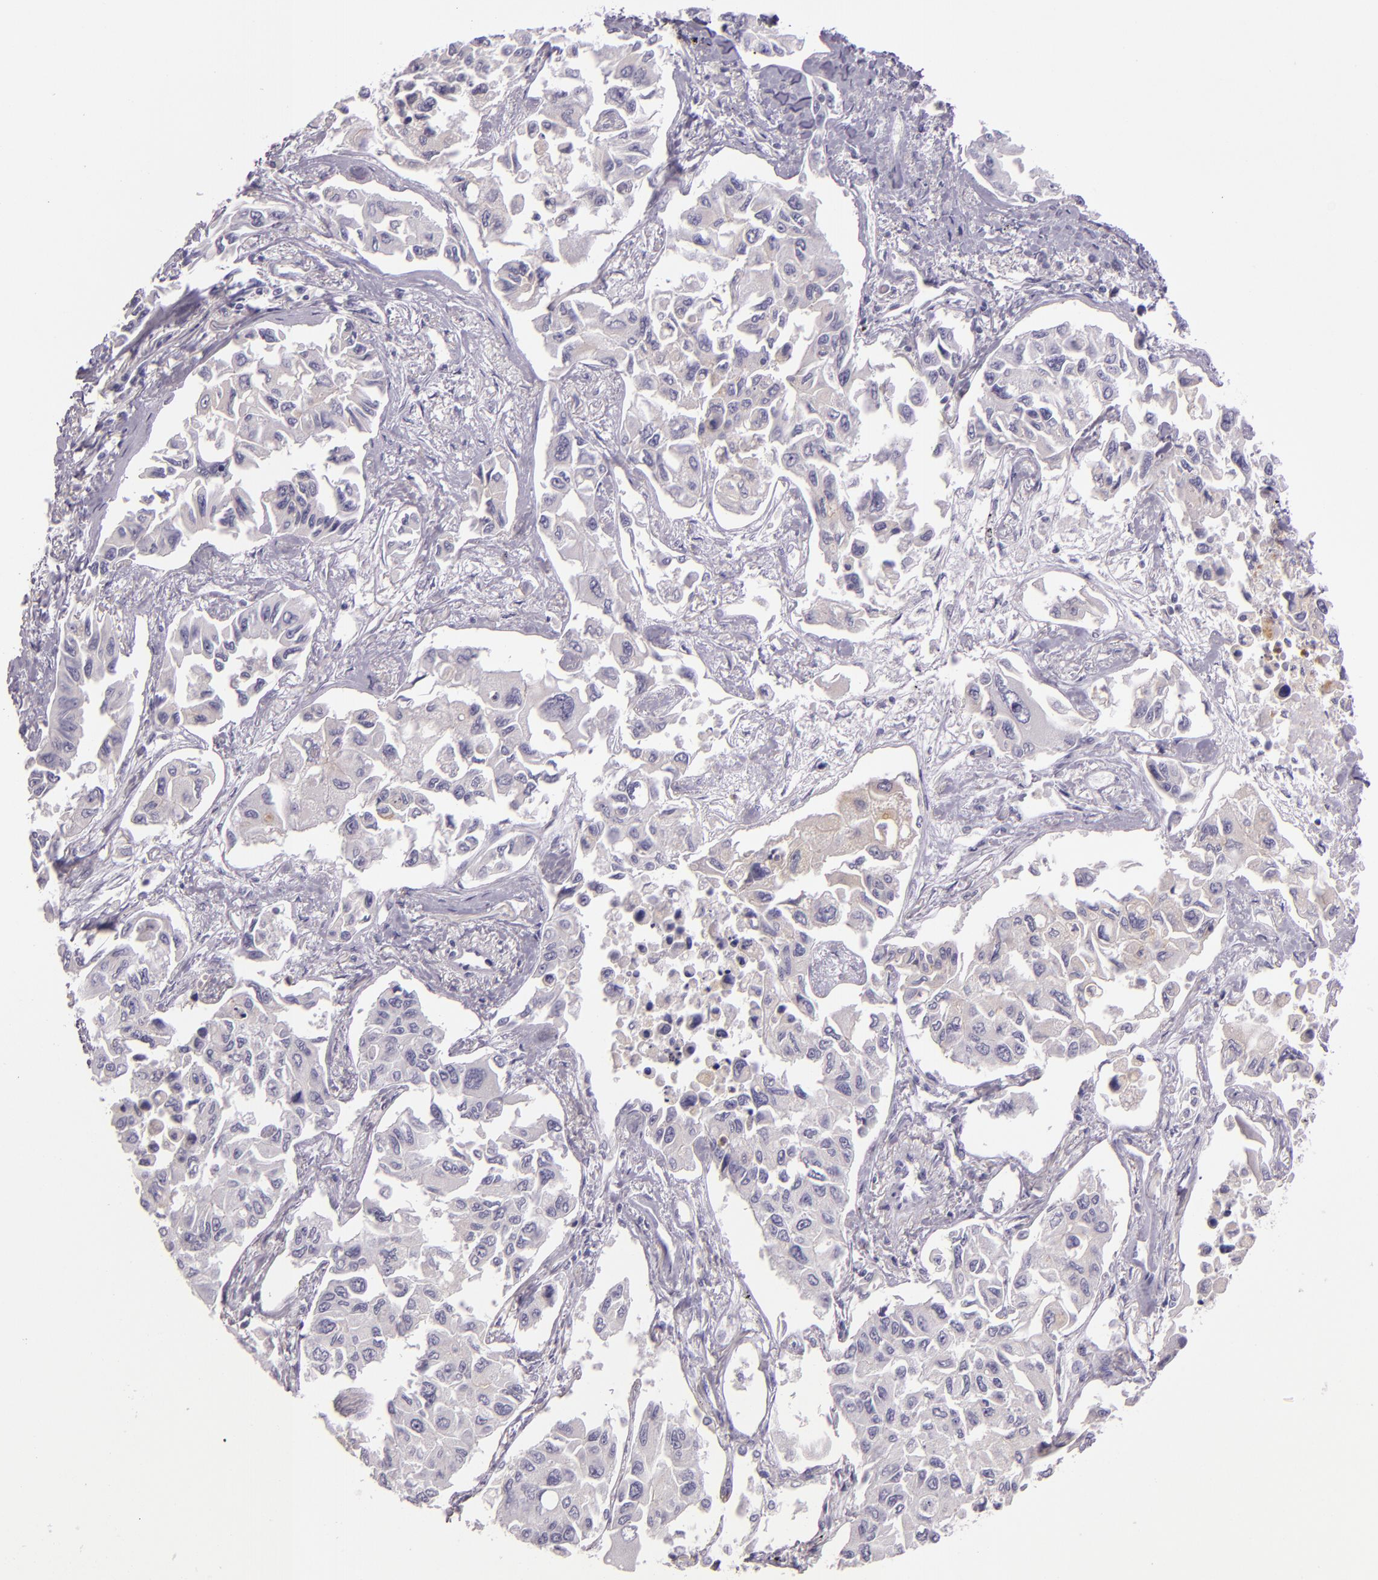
{"staining": {"intensity": "negative", "quantity": "none", "location": "none"}, "tissue": "lung cancer", "cell_type": "Tumor cells", "image_type": "cancer", "snomed": [{"axis": "morphology", "description": "Adenocarcinoma, NOS"}, {"axis": "topography", "description": "Lung"}], "caption": "Human lung cancer stained for a protein using immunohistochemistry (IHC) exhibits no positivity in tumor cells.", "gene": "CEACAM1", "patient": {"sex": "male", "age": 64}}